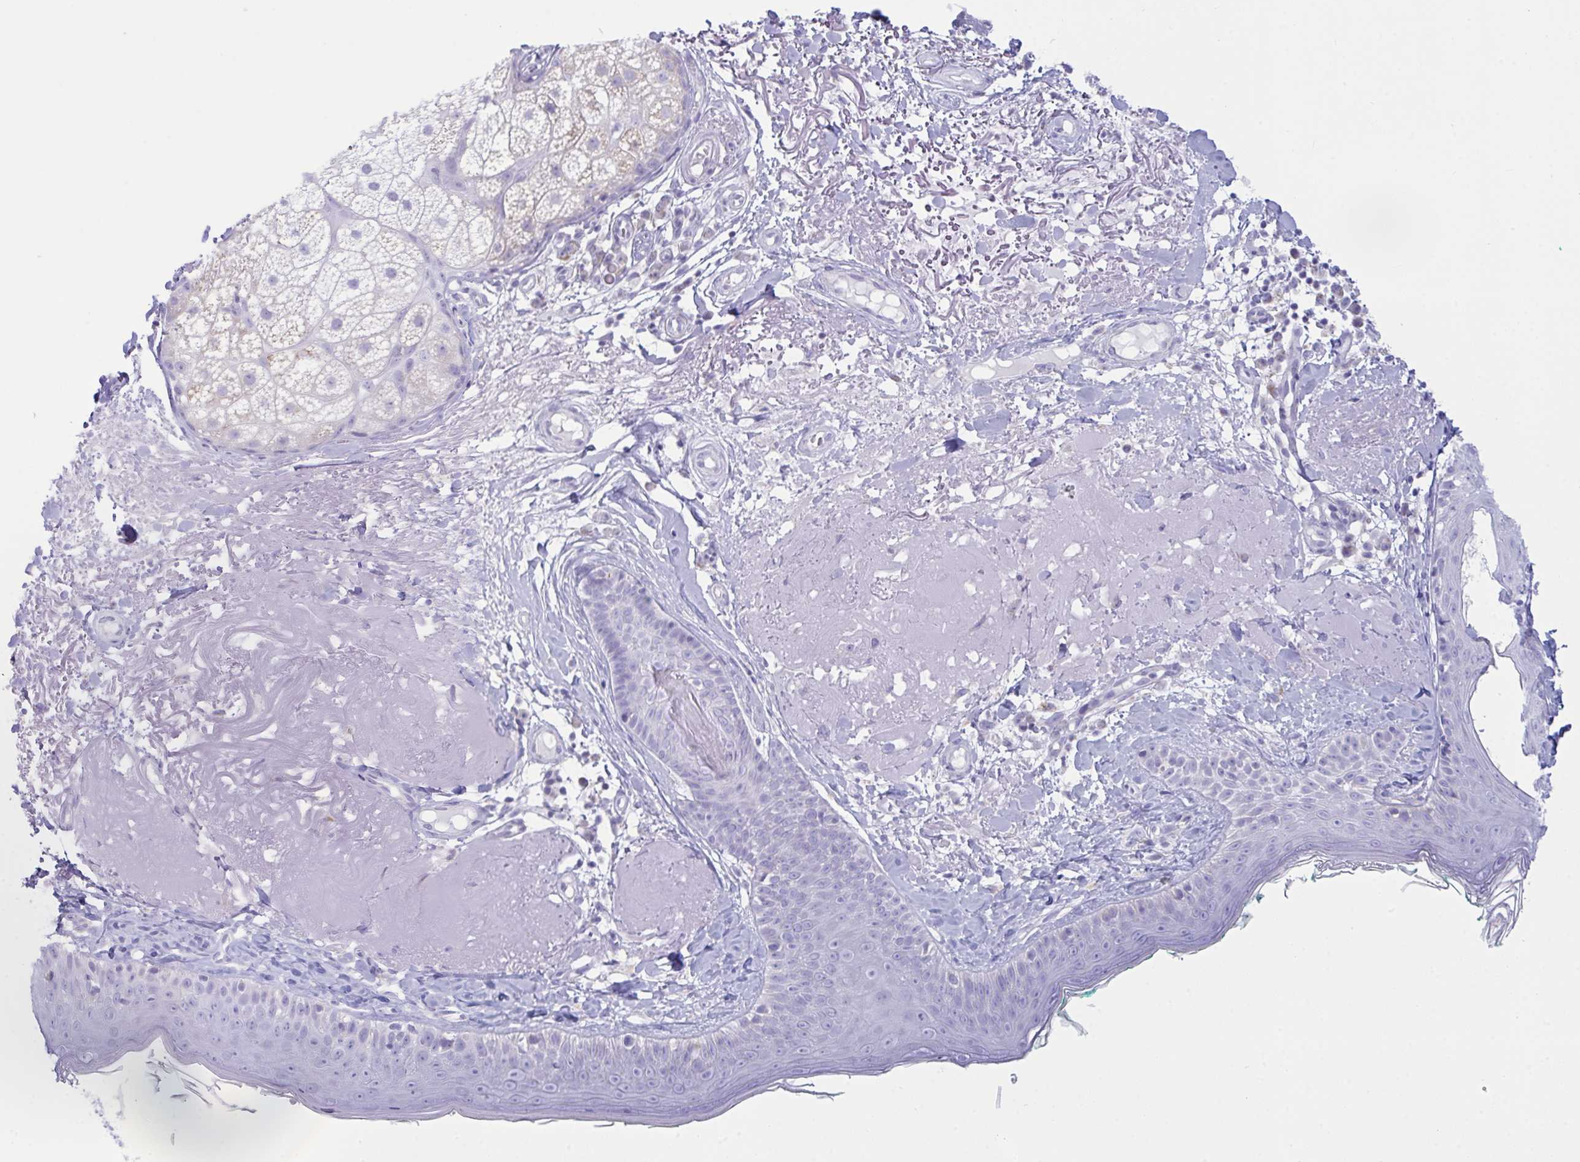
{"staining": {"intensity": "negative", "quantity": "none", "location": "none"}, "tissue": "skin", "cell_type": "Fibroblasts", "image_type": "normal", "snomed": [{"axis": "morphology", "description": "Normal tissue, NOS"}, {"axis": "topography", "description": "Skin"}], "caption": "Immunohistochemistry (IHC) of normal human skin reveals no positivity in fibroblasts.", "gene": "BBS1", "patient": {"sex": "male", "age": 73}}